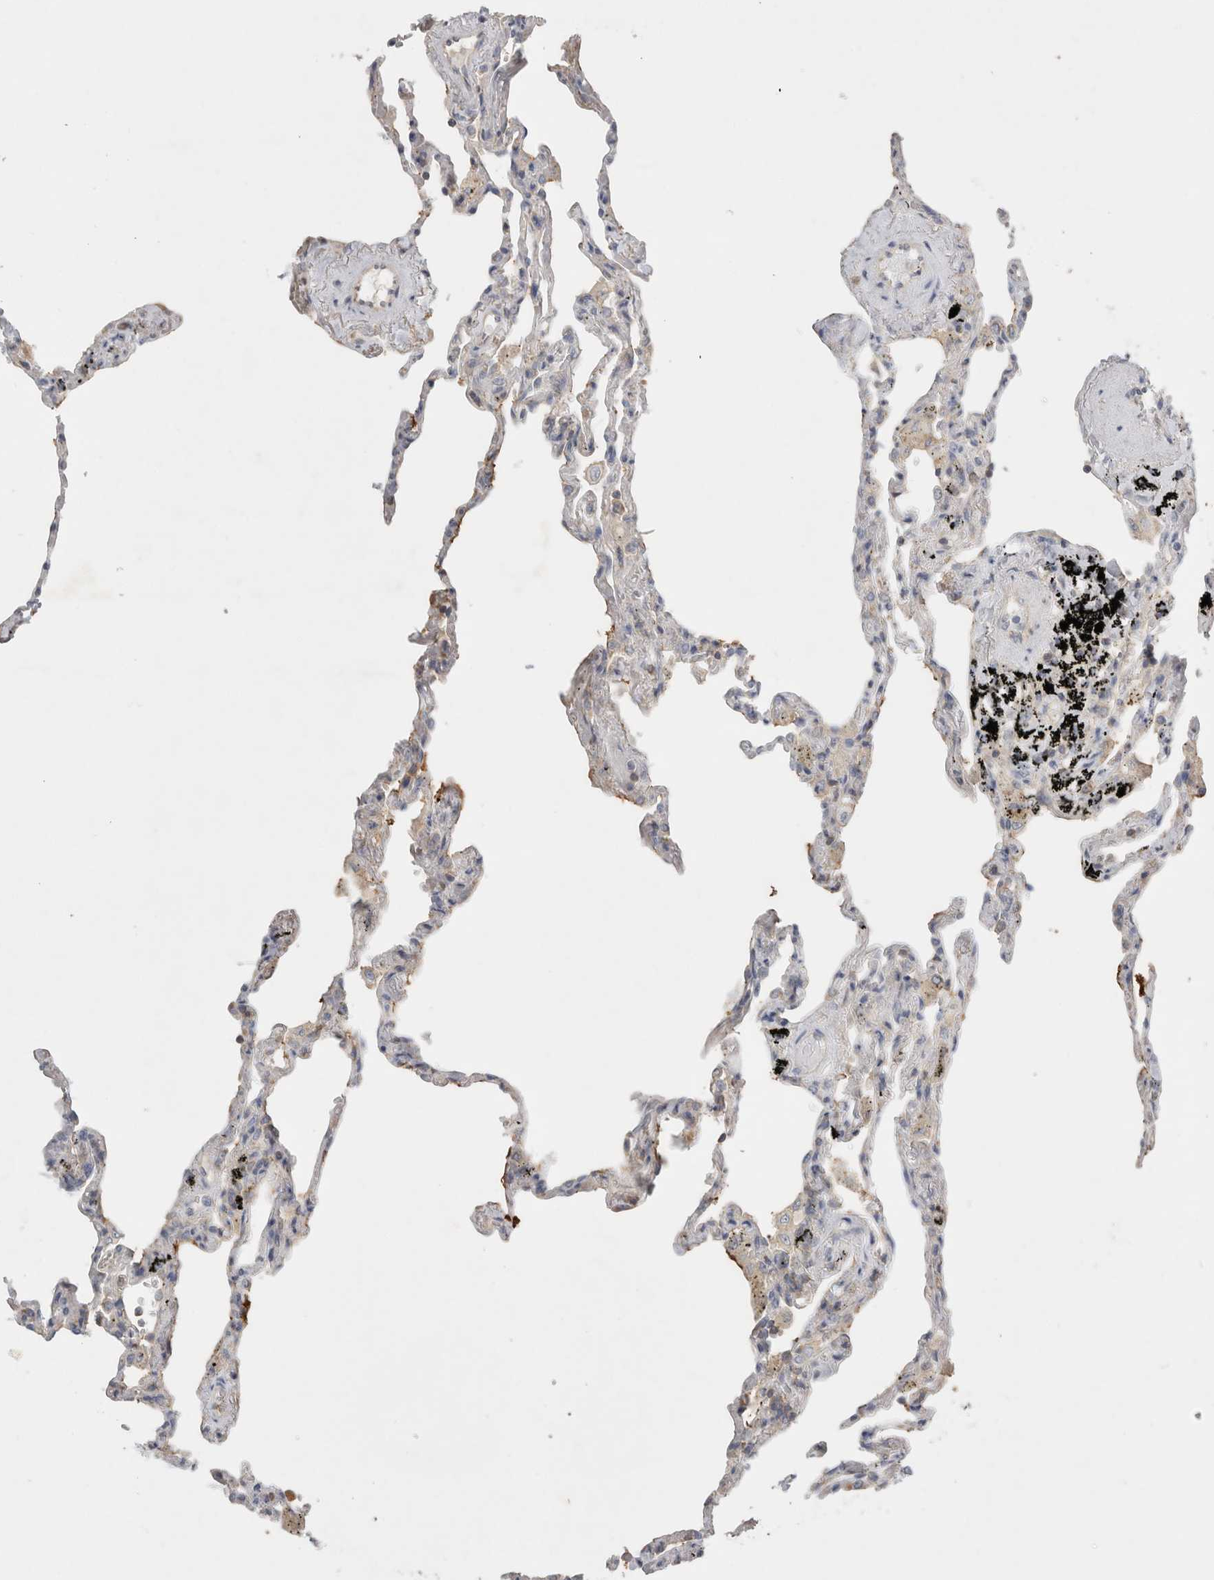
{"staining": {"intensity": "weak", "quantity": "<25%", "location": "cytoplasmic/membranous"}, "tissue": "lung", "cell_type": "Alveolar cells", "image_type": "normal", "snomed": [{"axis": "morphology", "description": "Normal tissue, NOS"}, {"axis": "topography", "description": "Lung"}], "caption": "Lung was stained to show a protein in brown. There is no significant expression in alveolar cells. (Stains: DAB (3,3'-diaminobenzidine) immunohistochemistry (IHC) with hematoxylin counter stain, Microscopy: brightfield microscopy at high magnification).", "gene": "ZNF23", "patient": {"sex": "male", "age": 59}}